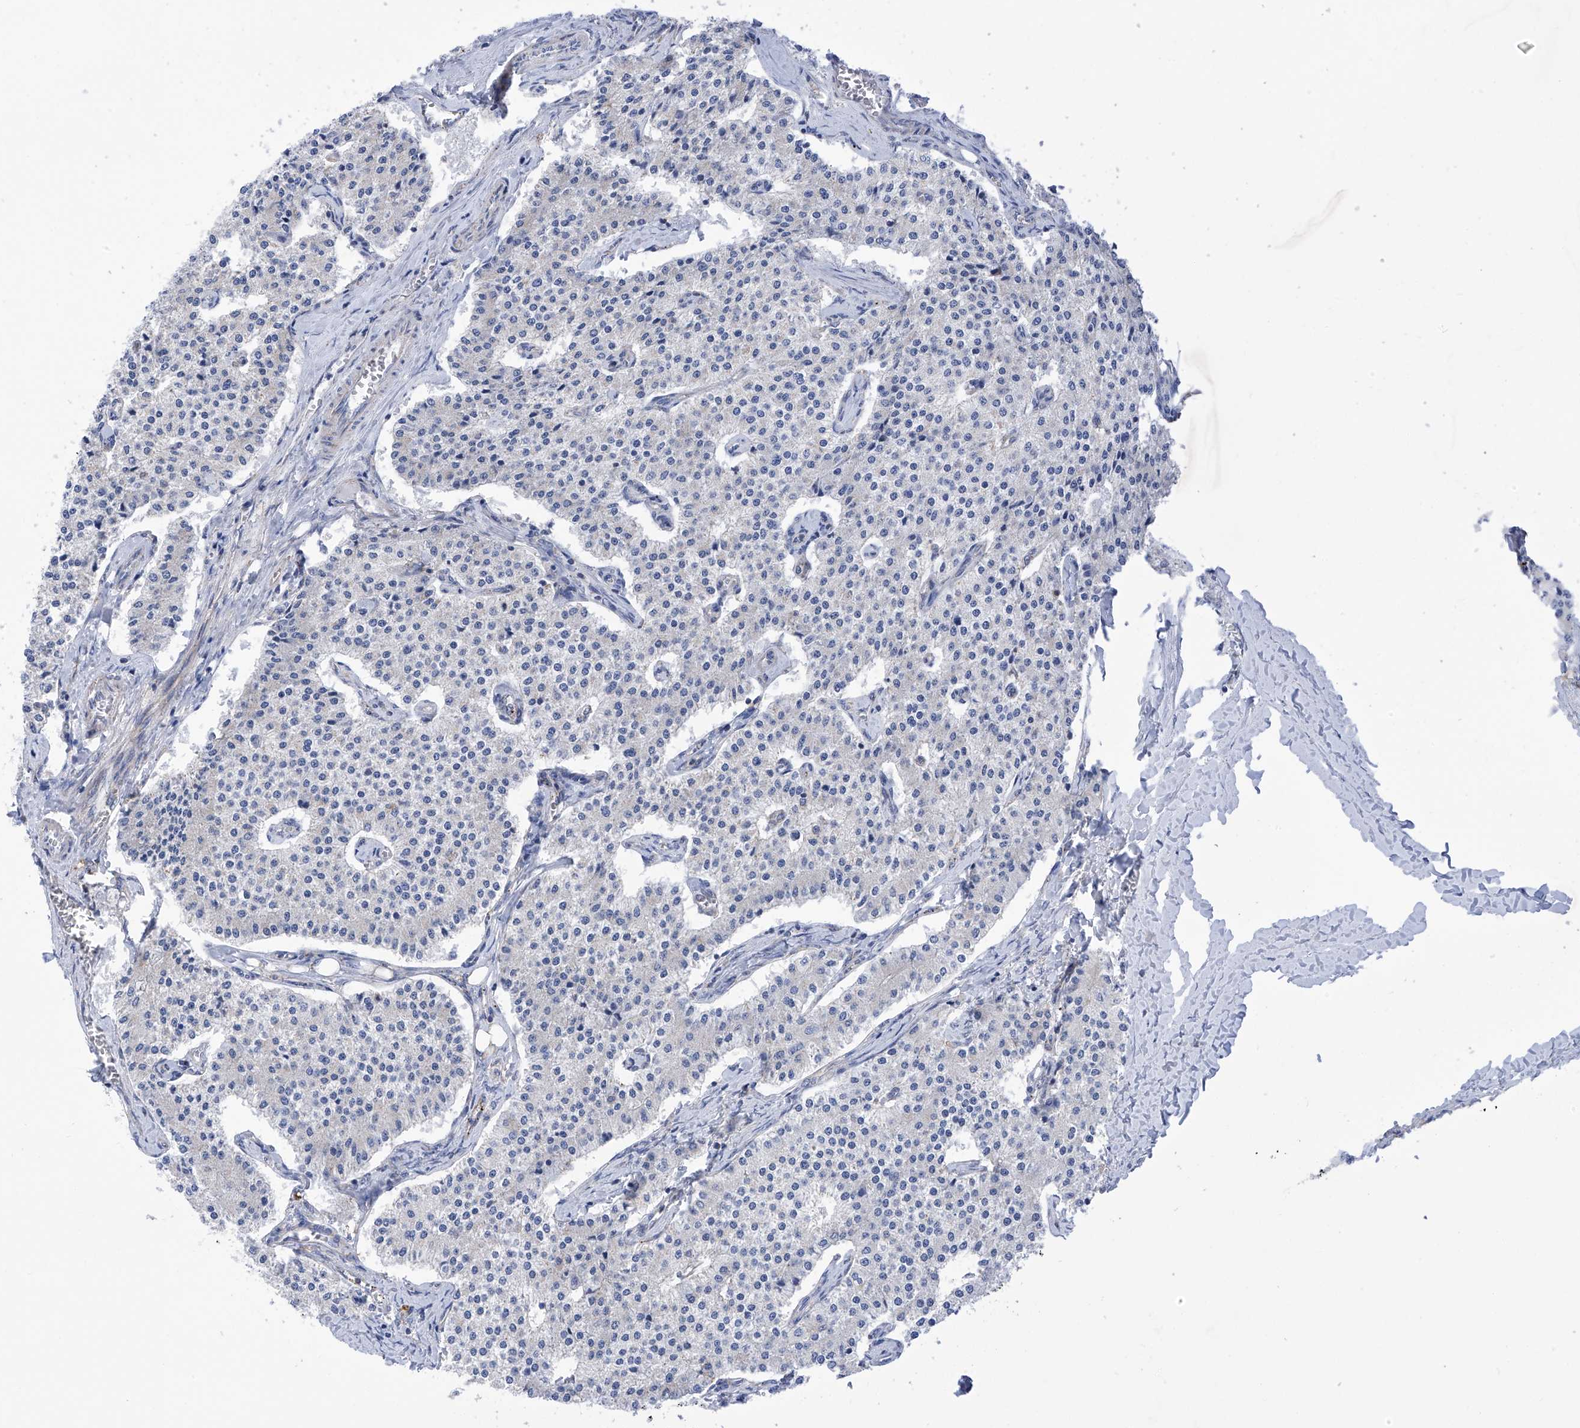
{"staining": {"intensity": "negative", "quantity": "none", "location": "none"}, "tissue": "carcinoid", "cell_type": "Tumor cells", "image_type": "cancer", "snomed": [{"axis": "morphology", "description": "Carcinoid, malignant, NOS"}, {"axis": "topography", "description": "Colon"}], "caption": "A high-resolution histopathology image shows IHC staining of carcinoid, which displays no significant staining in tumor cells.", "gene": "P2RX7", "patient": {"sex": "female", "age": 52}}